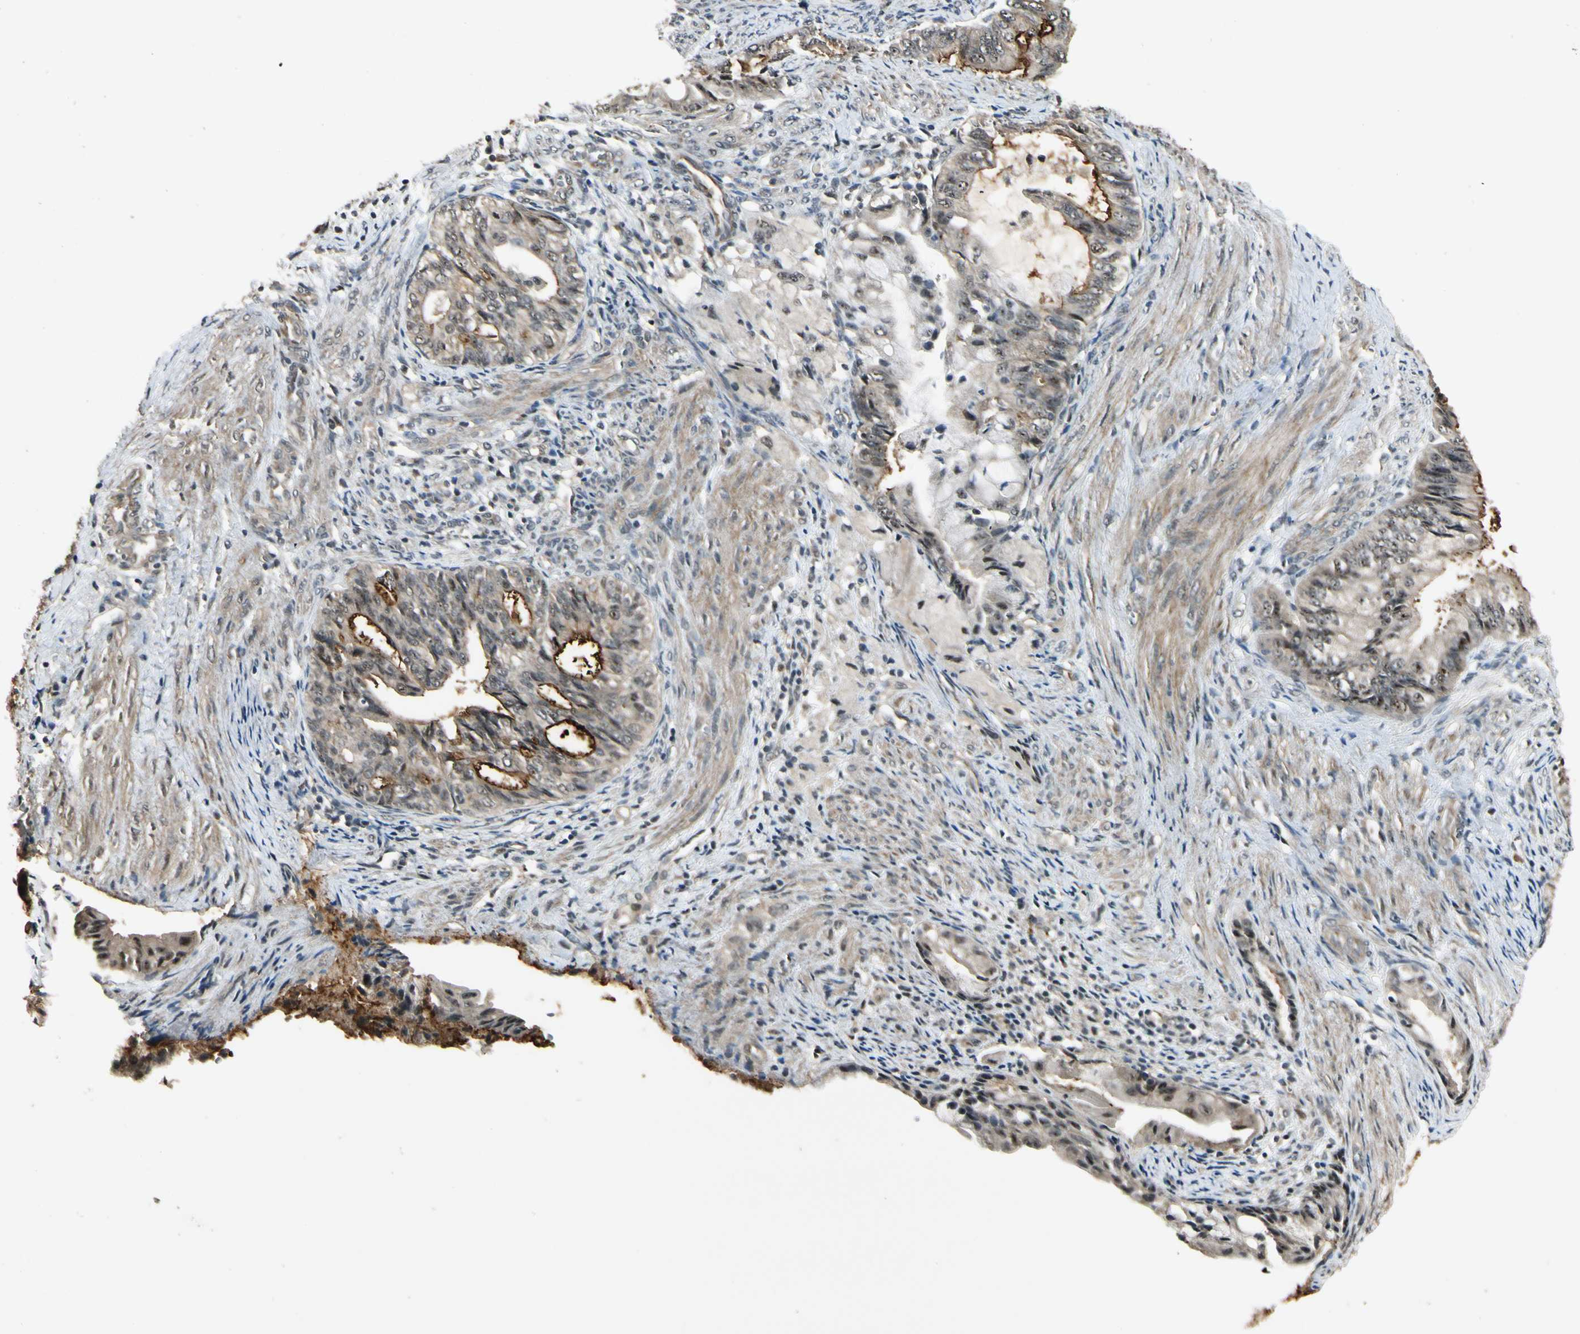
{"staining": {"intensity": "weak", "quantity": ">75%", "location": "cytoplasmic/membranous"}, "tissue": "endometrial cancer", "cell_type": "Tumor cells", "image_type": "cancer", "snomed": [{"axis": "morphology", "description": "Adenocarcinoma, NOS"}, {"axis": "topography", "description": "Endometrium"}], "caption": "Weak cytoplasmic/membranous staining is identified in approximately >75% of tumor cells in endometrial cancer.", "gene": "MCPH1", "patient": {"sex": "female", "age": 86}}